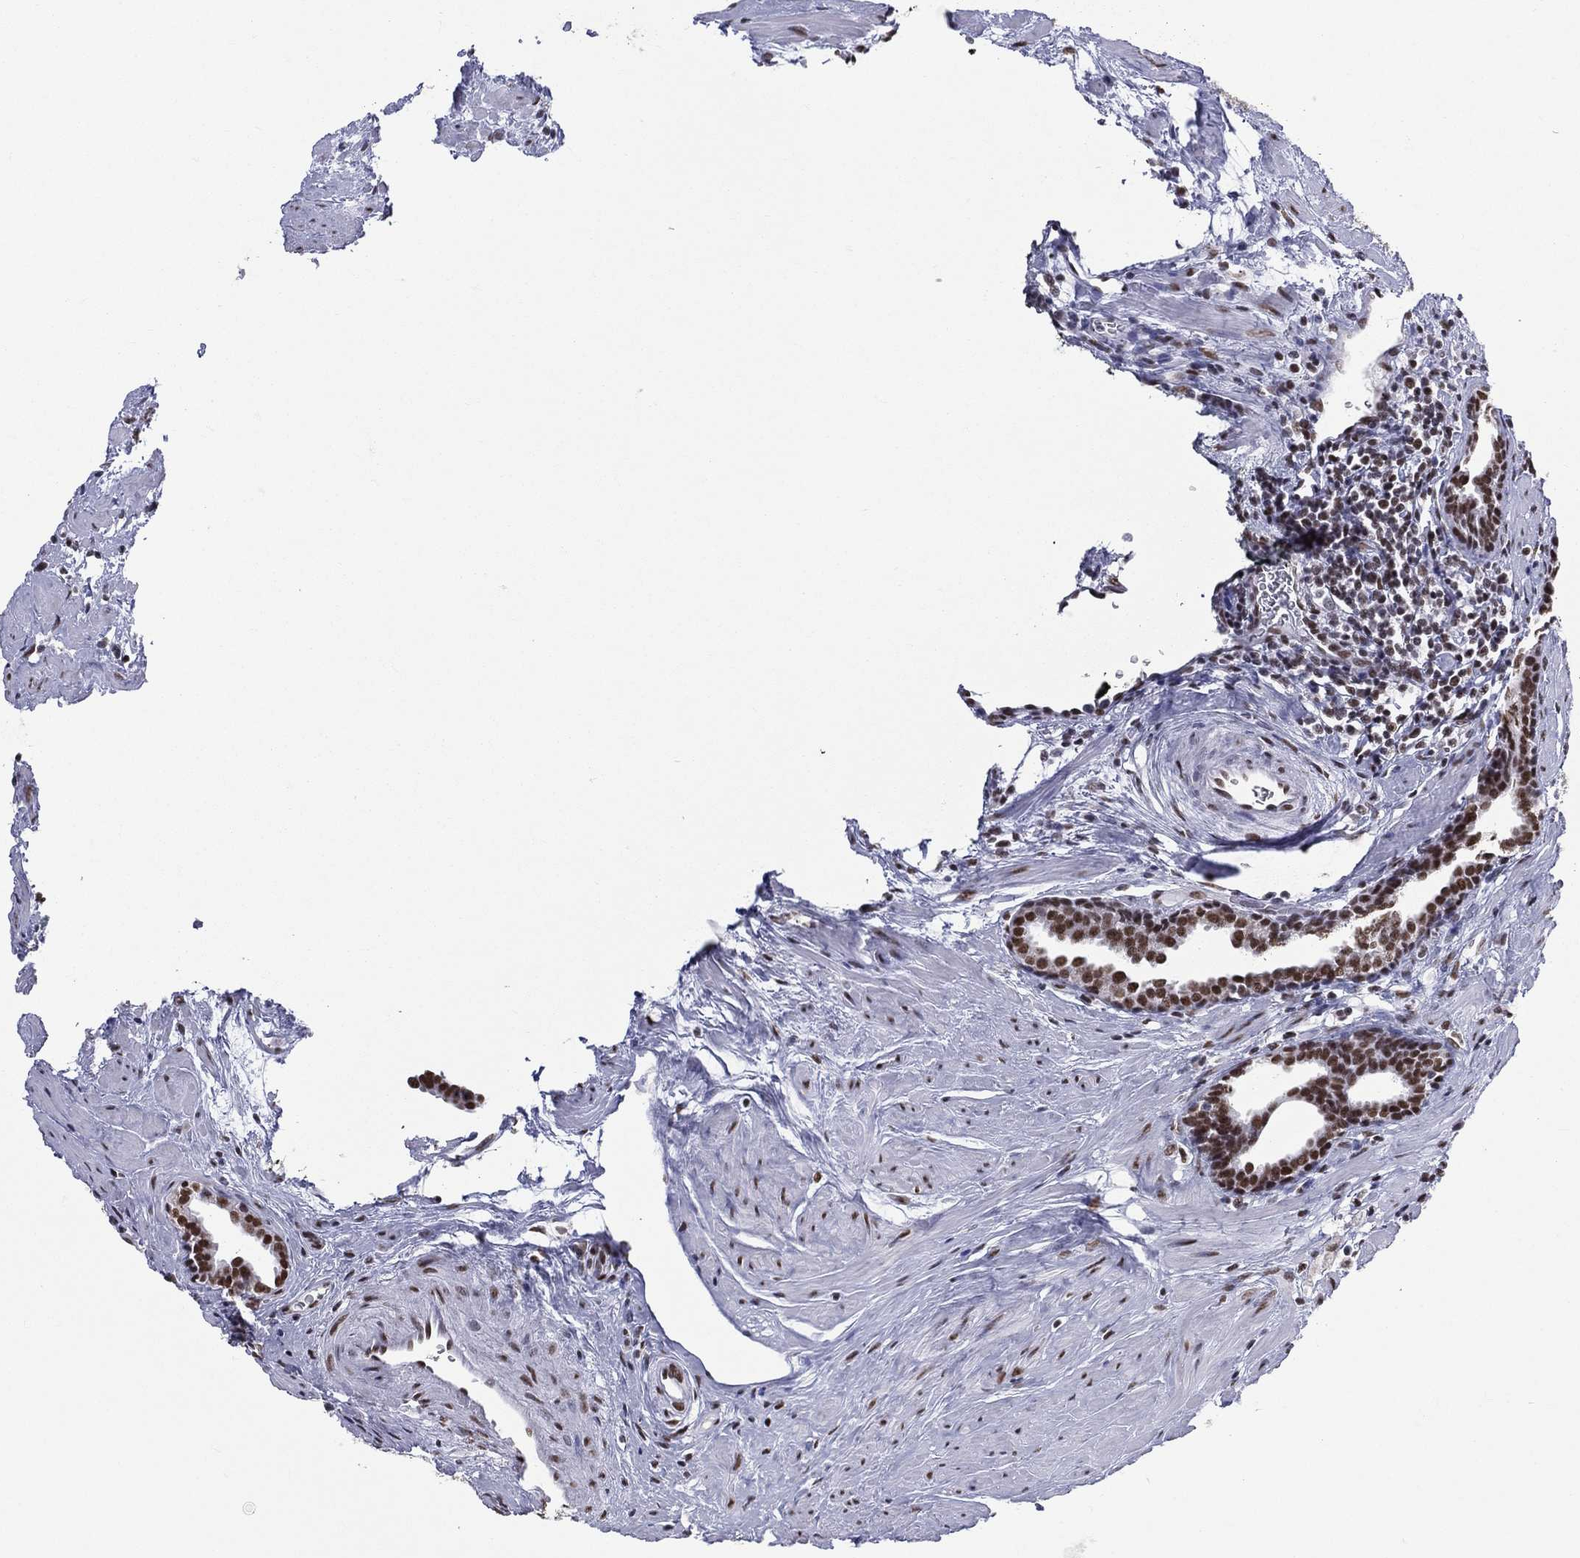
{"staining": {"intensity": "strong", "quantity": ">75%", "location": "nuclear"}, "tissue": "prostate cancer", "cell_type": "Tumor cells", "image_type": "cancer", "snomed": [{"axis": "morphology", "description": "Adenocarcinoma, NOS"}, {"axis": "morphology", "description": "Adenocarcinoma, High grade"}, {"axis": "topography", "description": "Prostate"}], "caption": "Immunohistochemistry photomicrograph of neoplastic tissue: human adenocarcinoma (prostate) stained using immunohistochemistry demonstrates high levels of strong protein expression localized specifically in the nuclear of tumor cells, appearing as a nuclear brown color.", "gene": "ZNF7", "patient": {"sex": "male", "age": 64}}